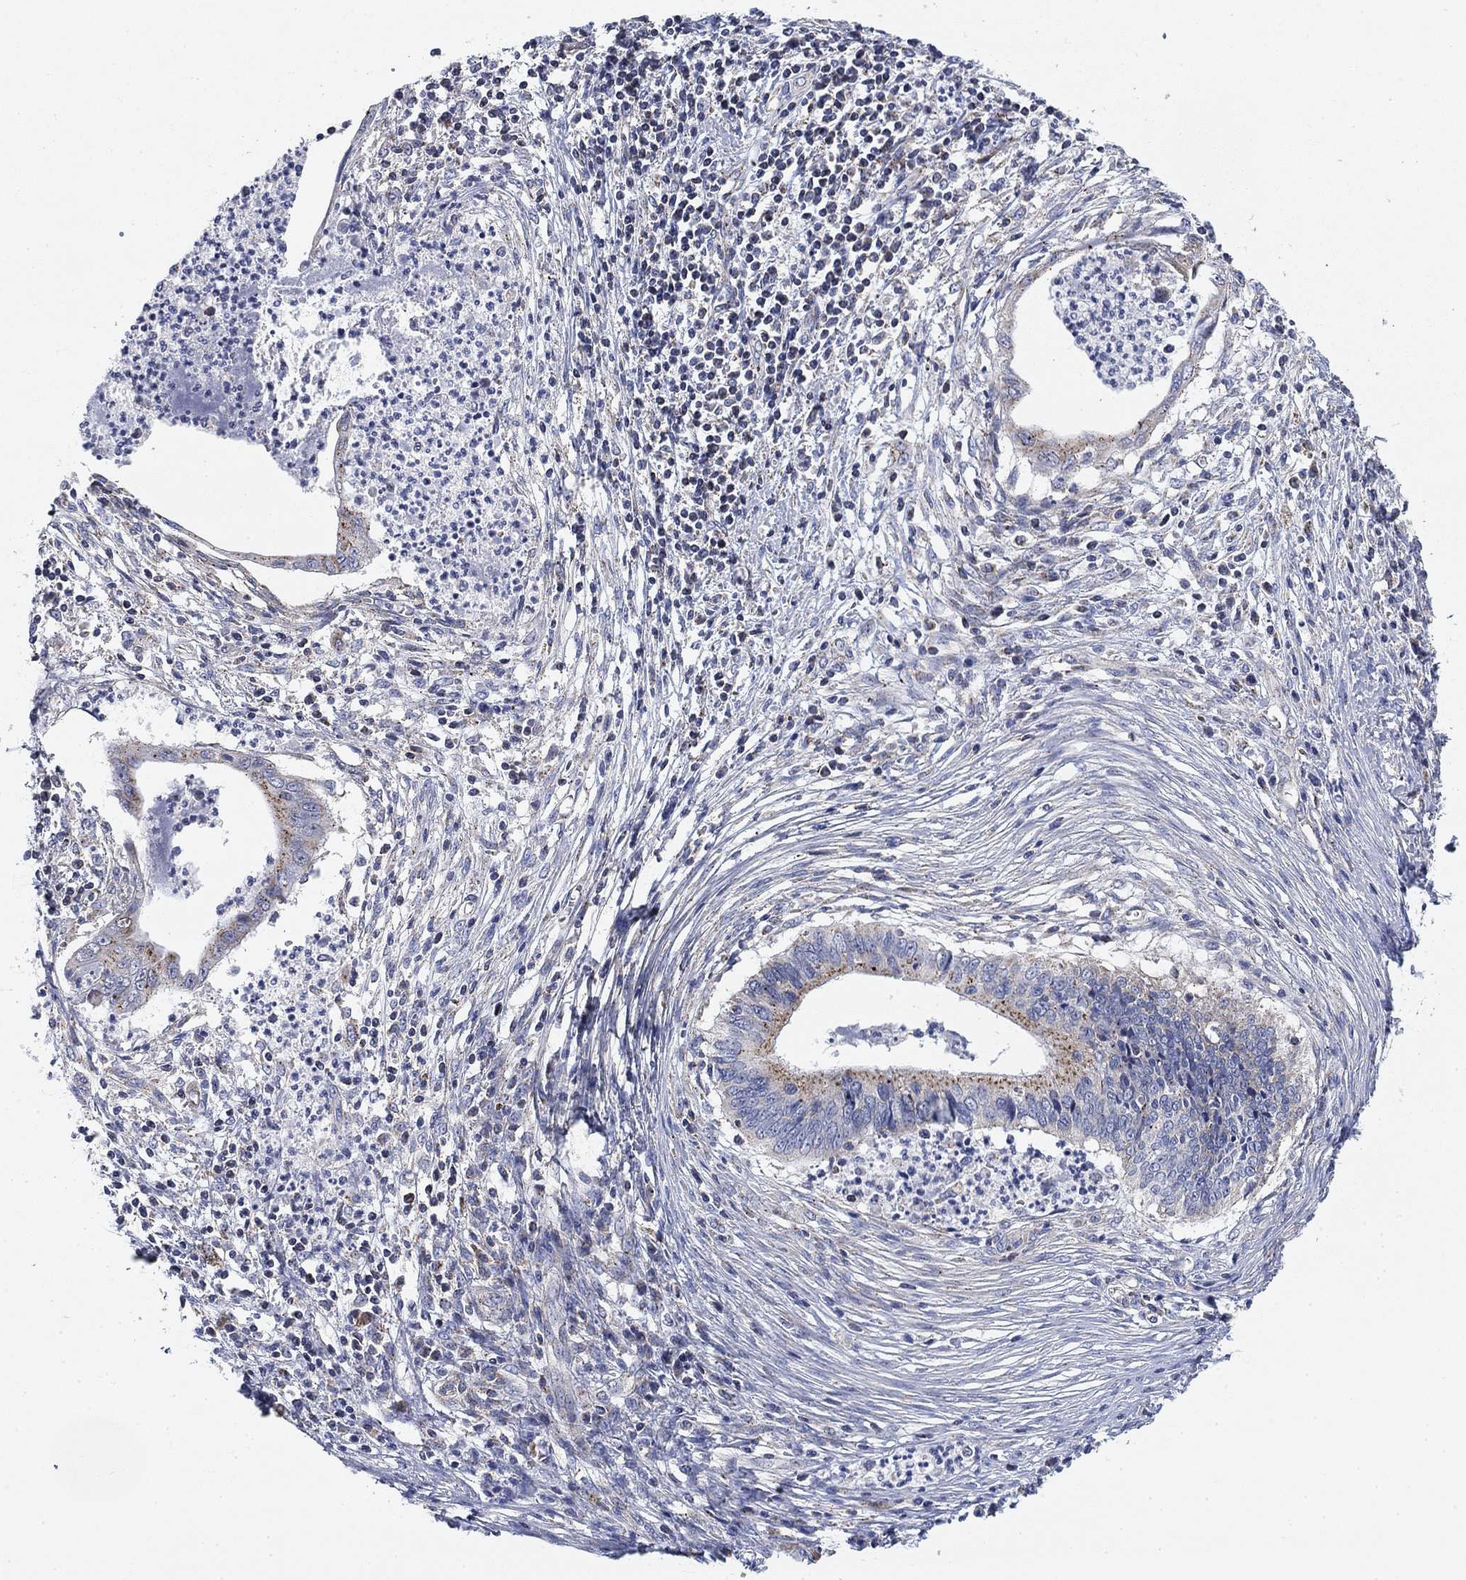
{"staining": {"intensity": "moderate", "quantity": "<25%", "location": "cytoplasmic/membranous"}, "tissue": "cervical cancer", "cell_type": "Tumor cells", "image_type": "cancer", "snomed": [{"axis": "morphology", "description": "Adenocarcinoma, NOS"}, {"axis": "topography", "description": "Cervix"}], "caption": "Cervical adenocarcinoma was stained to show a protein in brown. There is low levels of moderate cytoplasmic/membranous positivity in about <25% of tumor cells.", "gene": "NACAD", "patient": {"sex": "female", "age": 42}}